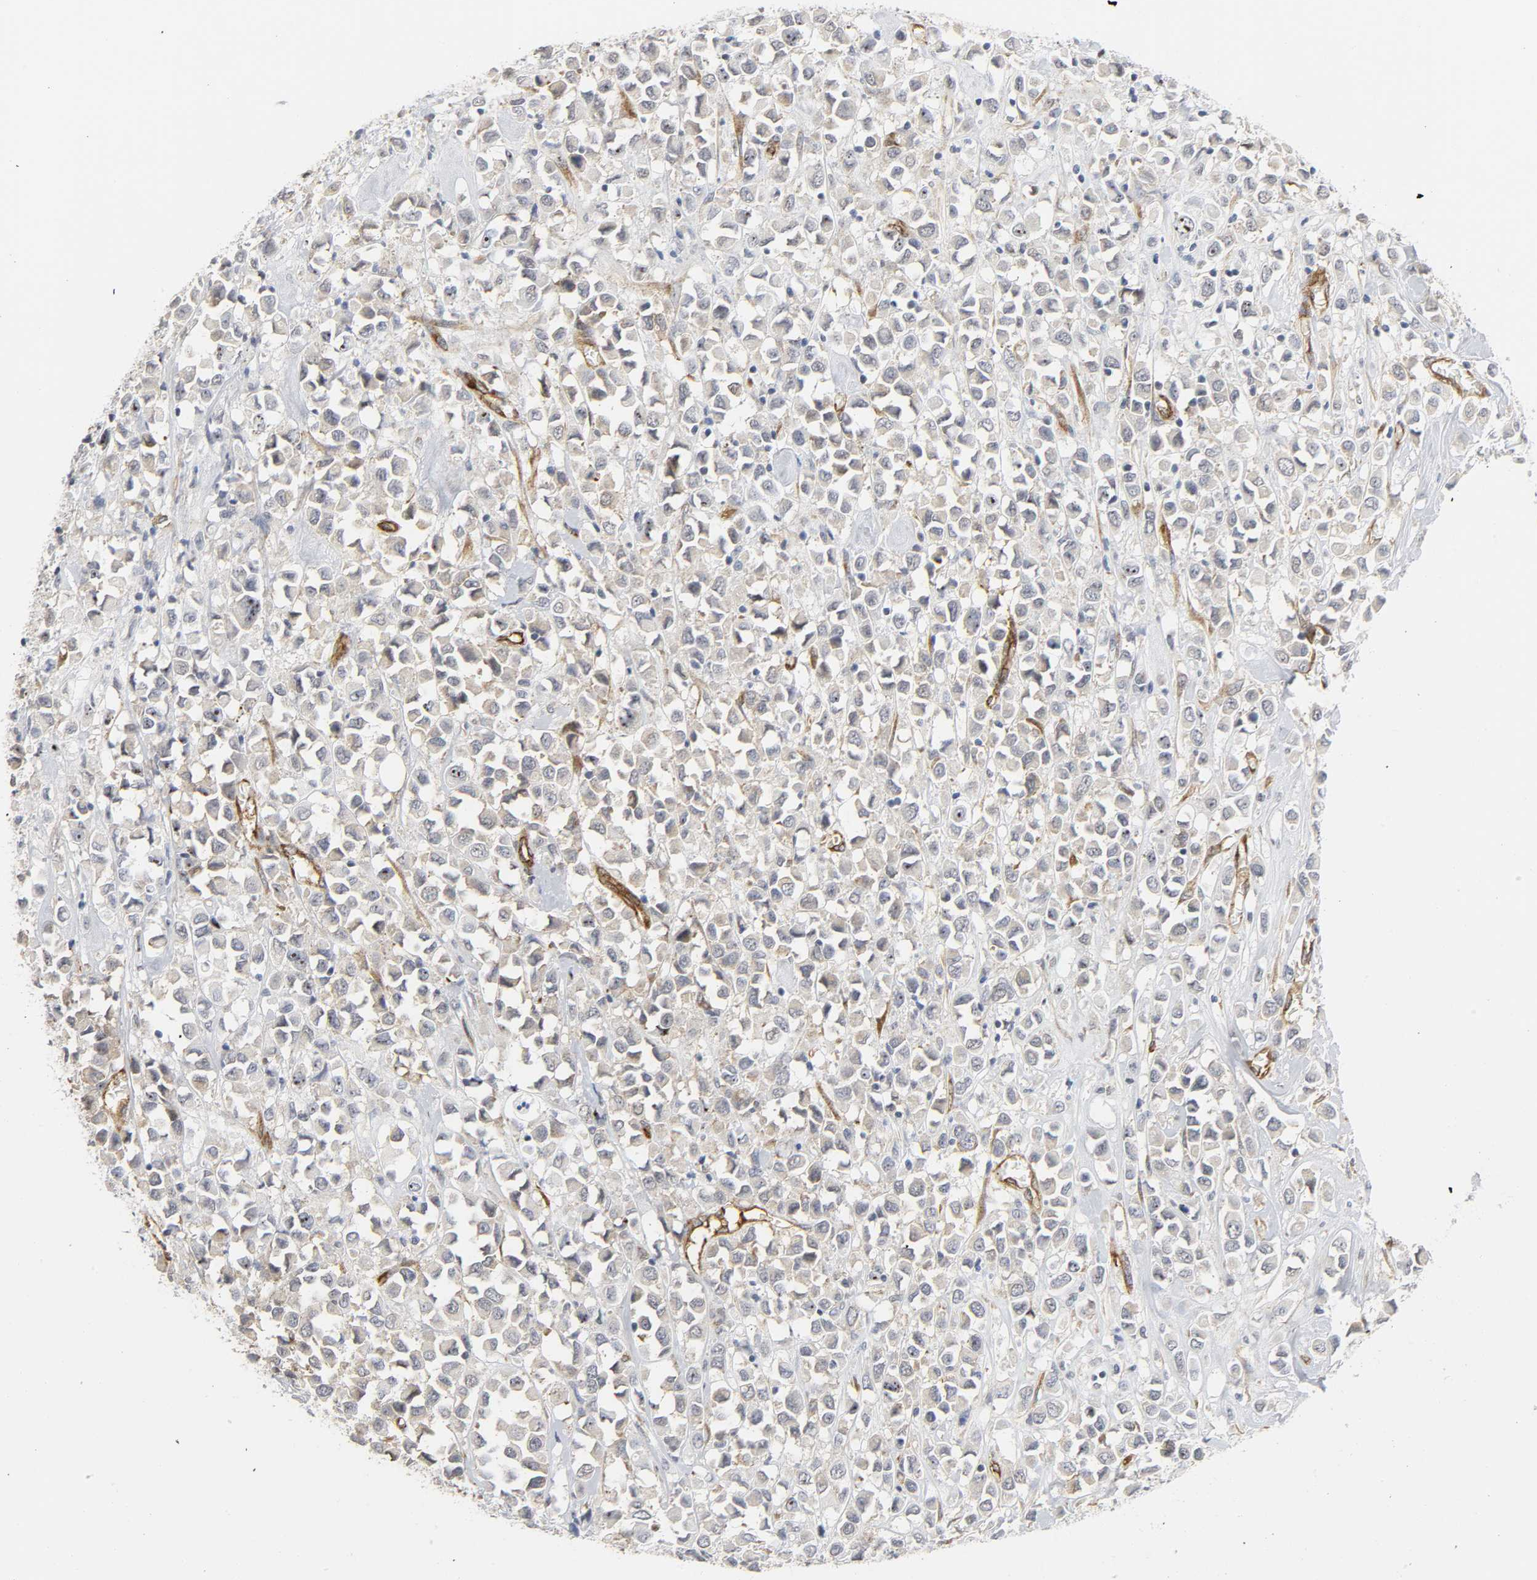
{"staining": {"intensity": "weak", "quantity": ">75%", "location": "cytoplasmic/membranous"}, "tissue": "breast cancer", "cell_type": "Tumor cells", "image_type": "cancer", "snomed": [{"axis": "morphology", "description": "Duct carcinoma"}, {"axis": "topography", "description": "Breast"}], "caption": "Immunohistochemistry image of breast cancer (infiltrating ductal carcinoma) stained for a protein (brown), which reveals low levels of weak cytoplasmic/membranous staining in approximately >75% of tumor cells.", "gene": "DOCK1", "patient": {"sex": "female", "age": 61}}